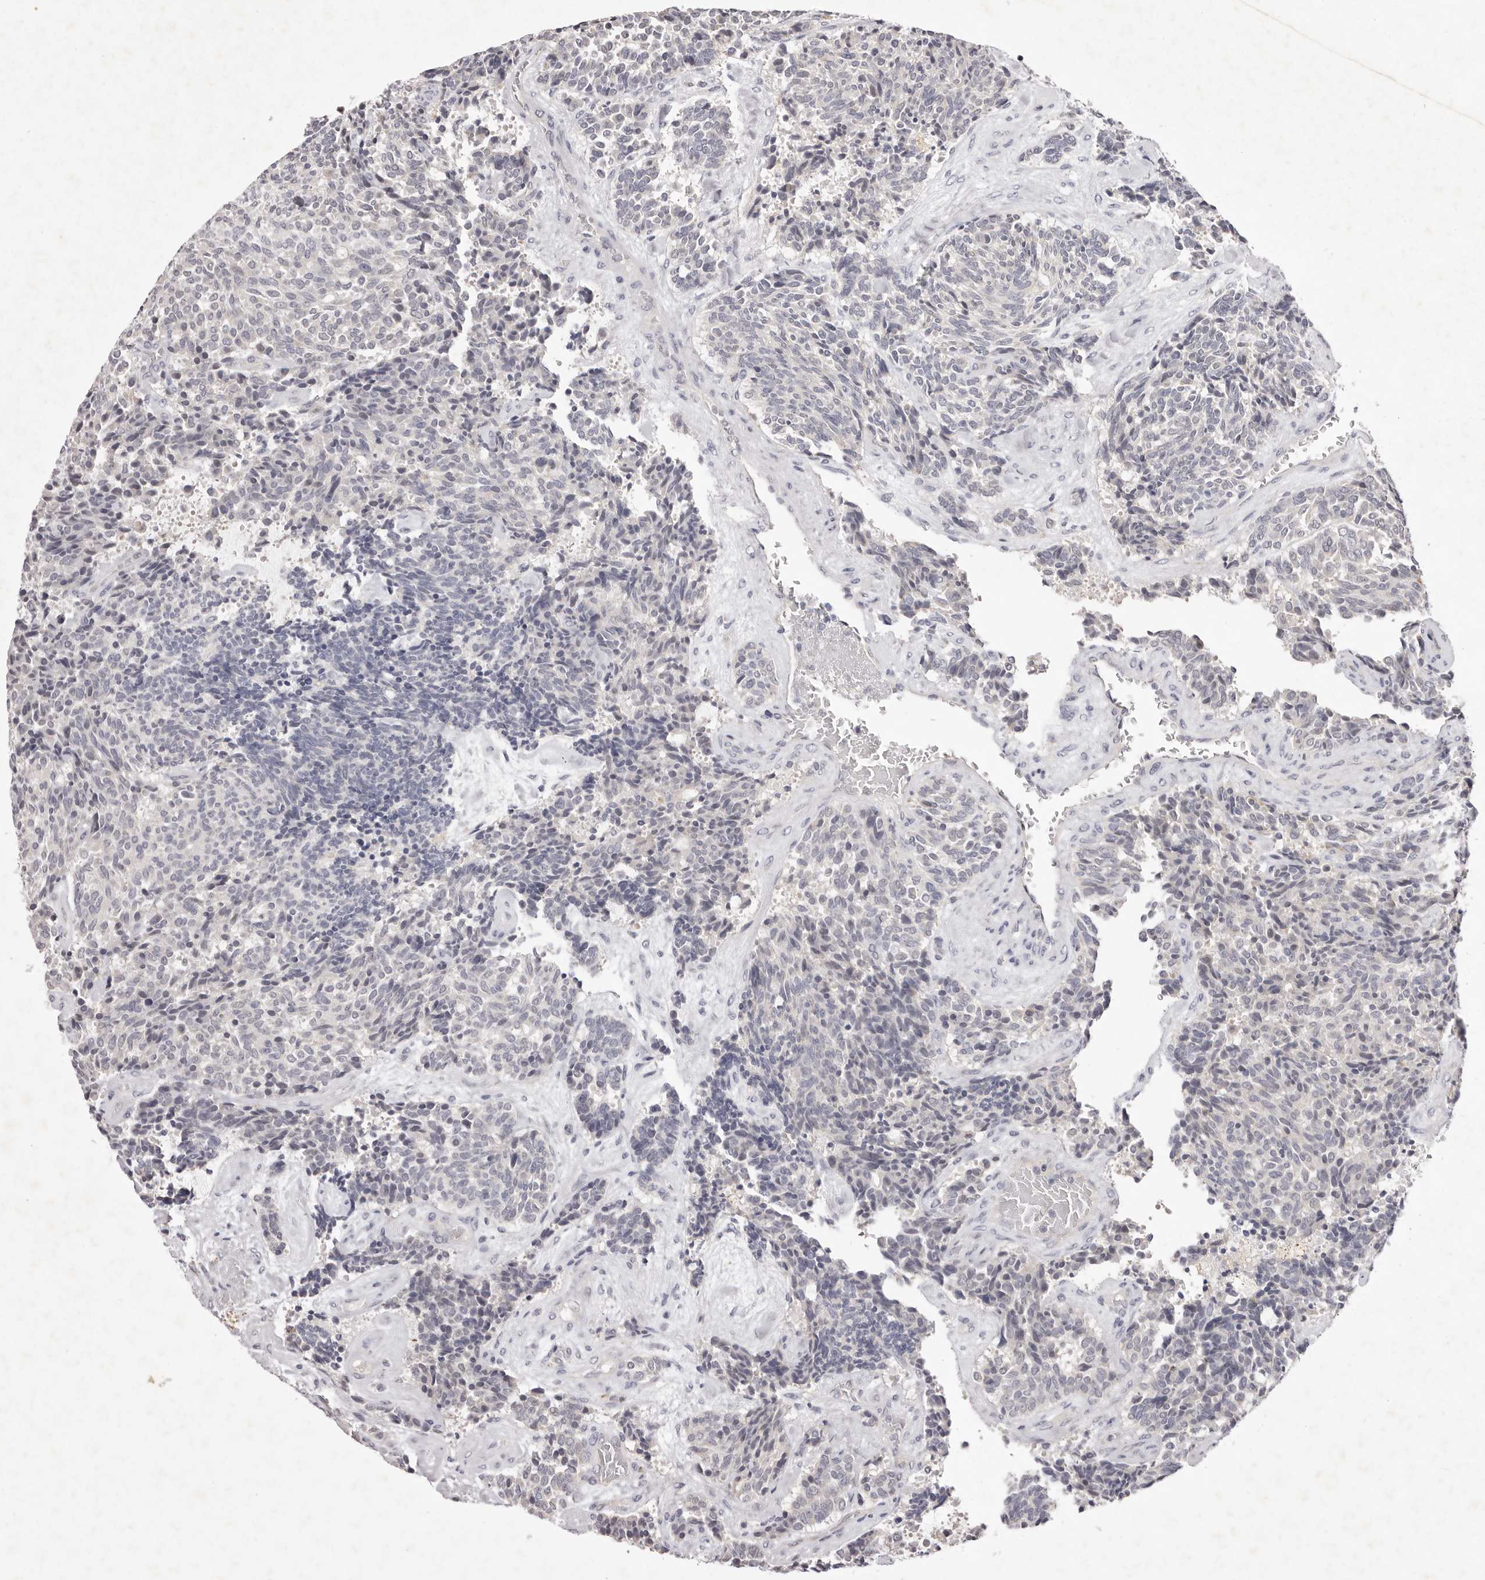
{"staining": {"intensity": "negative", "quantity": "none", "location": "none"}, "tissue": "carcinoid", "cell_type": "Tumor cells", "image_type": "cancer", "snomed": [{"axis": "morphology", "description": "Carcinoid, malignant, NOS"}, {"axis": "topography", "description": "Pancreas"}], "caption": "Tumor cells show no significant positivity in carcinoid.", "gene": "GARNL3", "patient": {"sex": "female", "age": 54}}